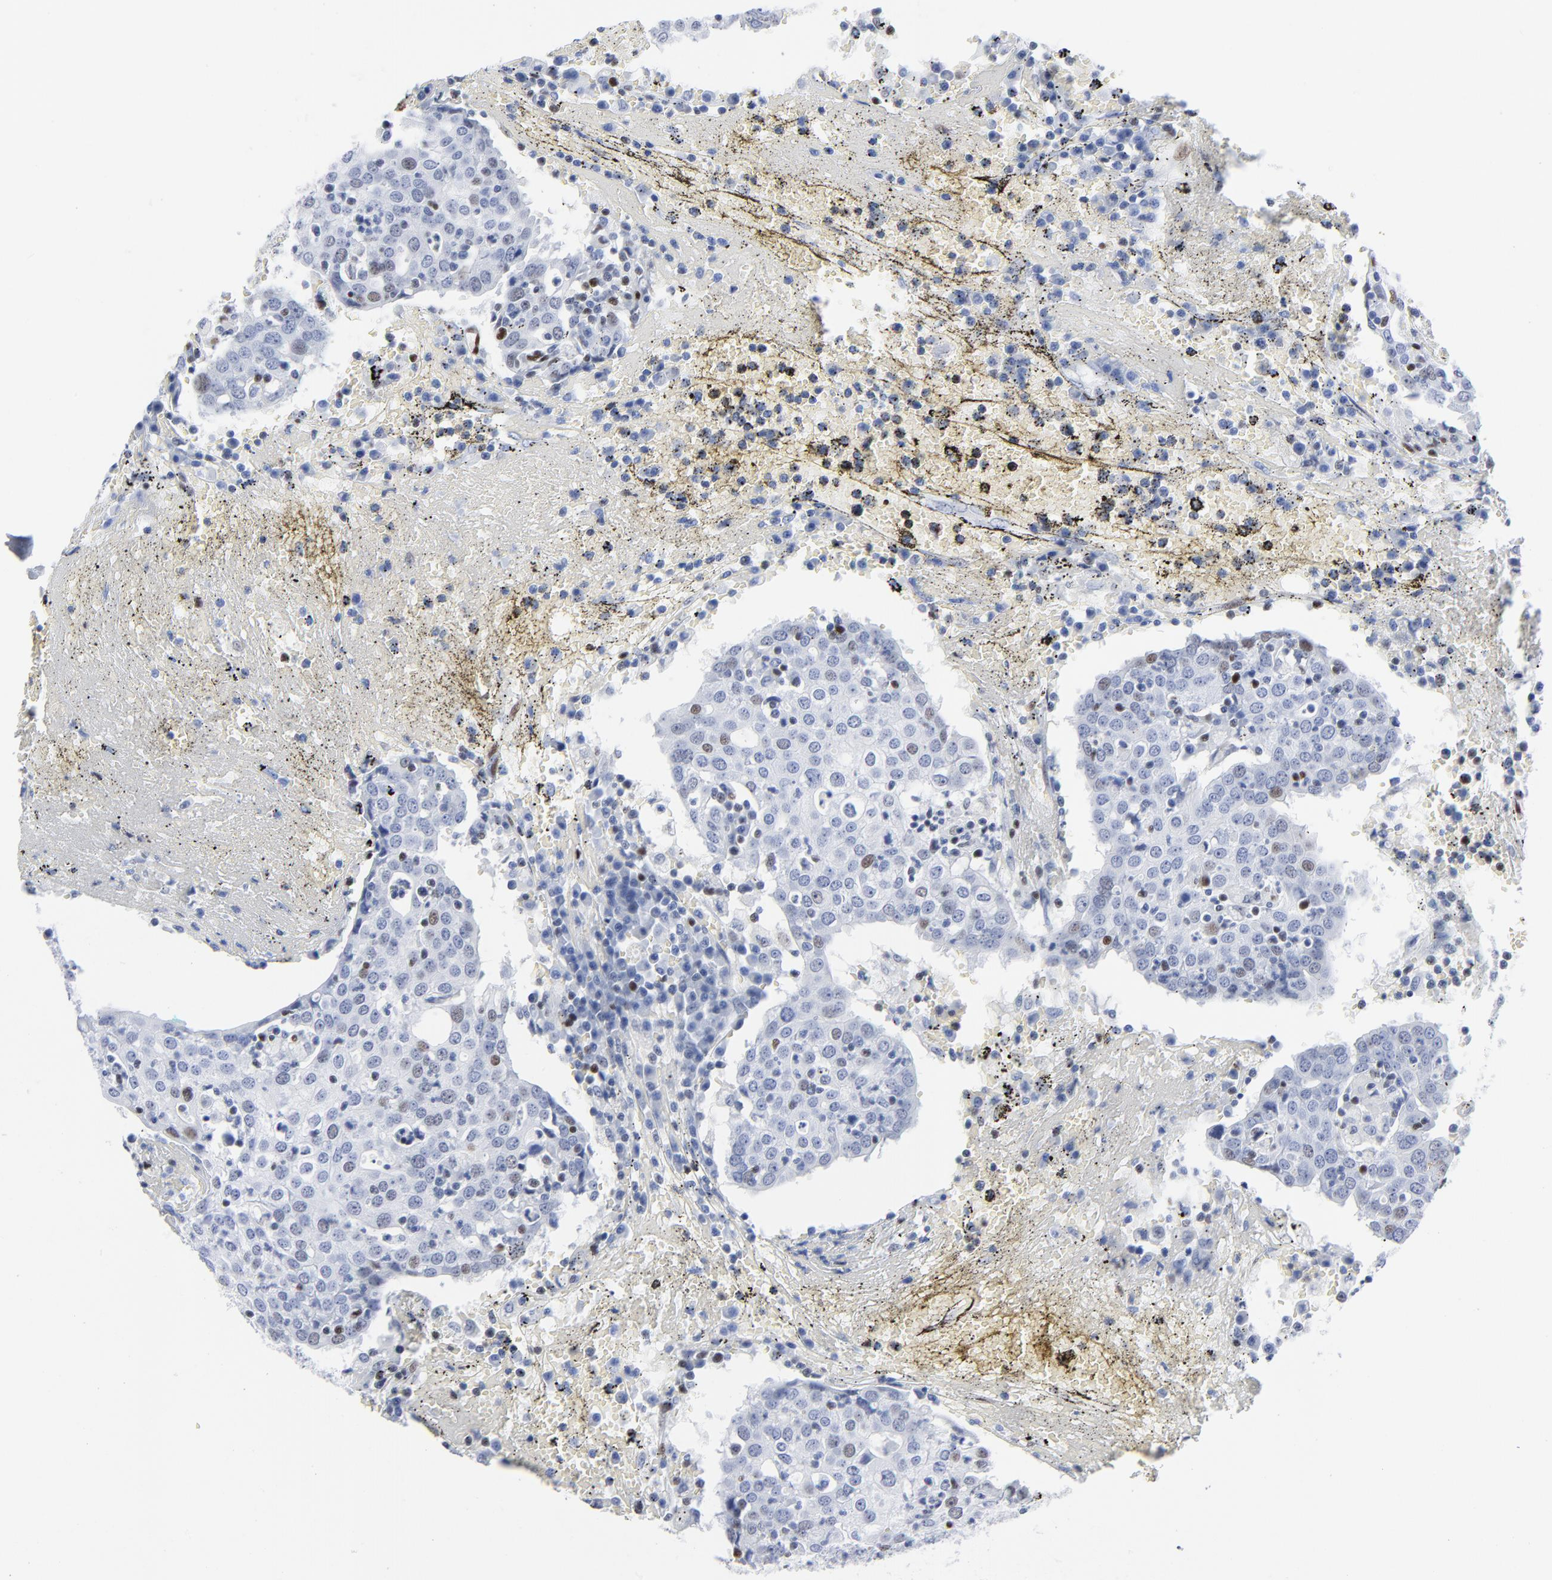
{"staining": {"intensity": "weak", "quantity": "<25%", "location": "nuclear"}, "tissue": "head and neck cancer", "cell_type": "Tumor cells", "image_type": "cancer", "snomed": [{"axis": "morphology", "description": "Adenocarcinoma, NOS"}, {"axis": "topography", "description": "Salivary gland"}, {"axis": "topography", "description": "Head-Neck"}], "caption": "Immunohistochemistry of human head and neck cancer (adenocarcinoma) demonstrates no staining in tumor cells. The staining was performed using DAB (3,3'-diaminobenzidine) to visualize the protein expression in brown, while the nuclei were stained in blue with hematoxylin (Magnification: 20x).", "gene": "JUN", "patient": {"sex": "female", "age": 65}}